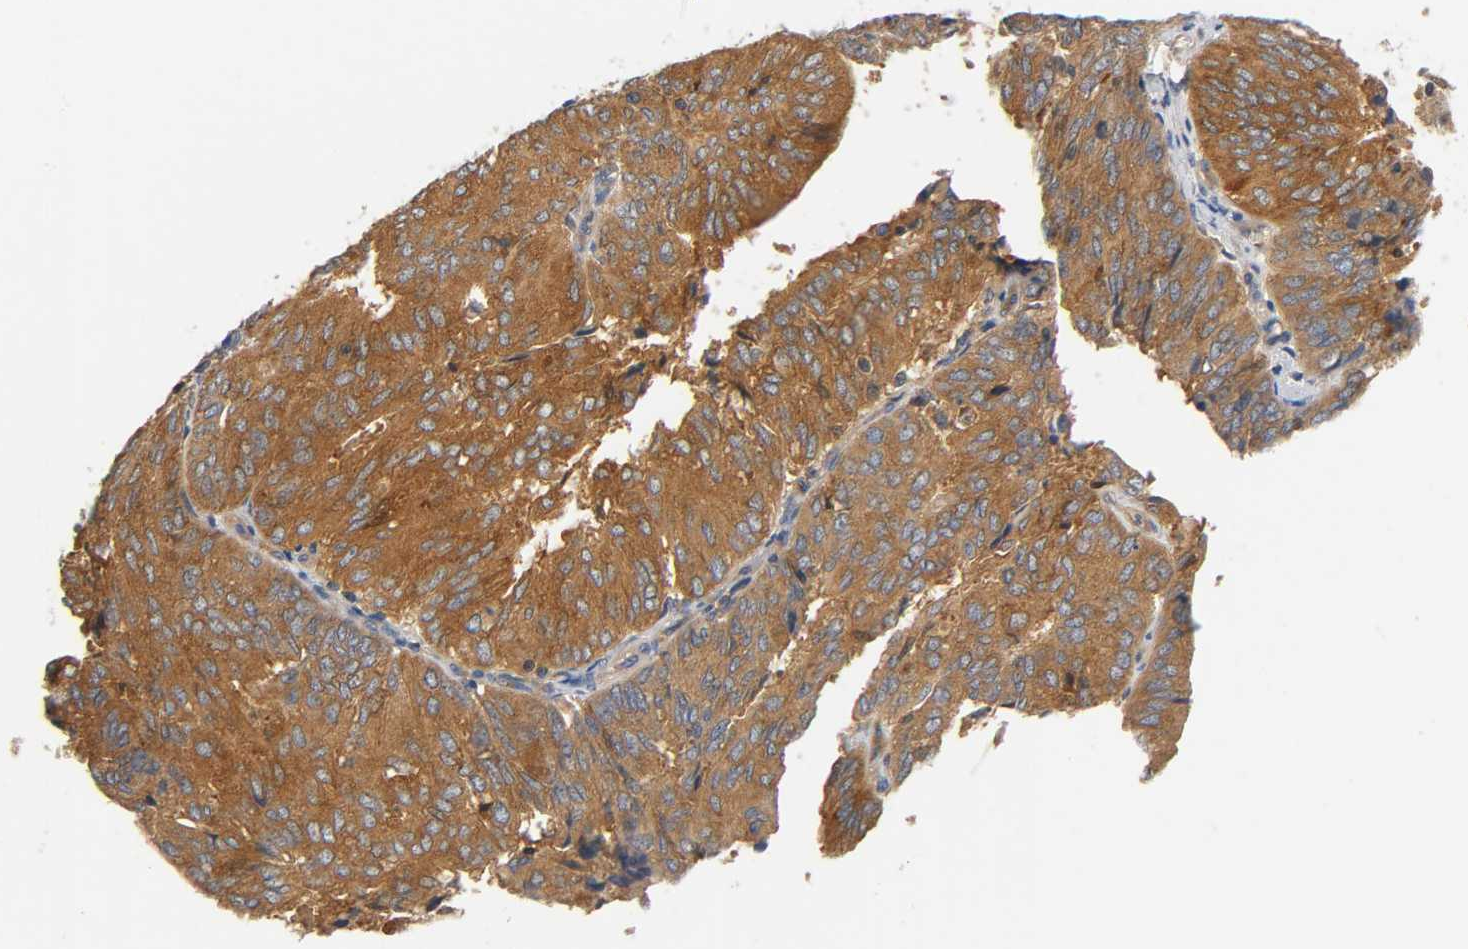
{"staining": {"intensity": "strong", "quantity": ">75%", "location": "cytoplasmic/membranous"}, "tissue": "endometrial cancer", "cell_type": "Tumor cells", "image_type": "cancer", "snomed": [{"axis": "morphology", "description": "Adenocarcinoma, NOS"}, {"axis": "topography", "description": "Uterus"}], "caption": "Human adenocarcinoma (endometrial) stained with a protein marker exhibits strong staining in tumor cells.", "gene": "PRKAB1", "patient": {"sex": "female", "age": 60}}